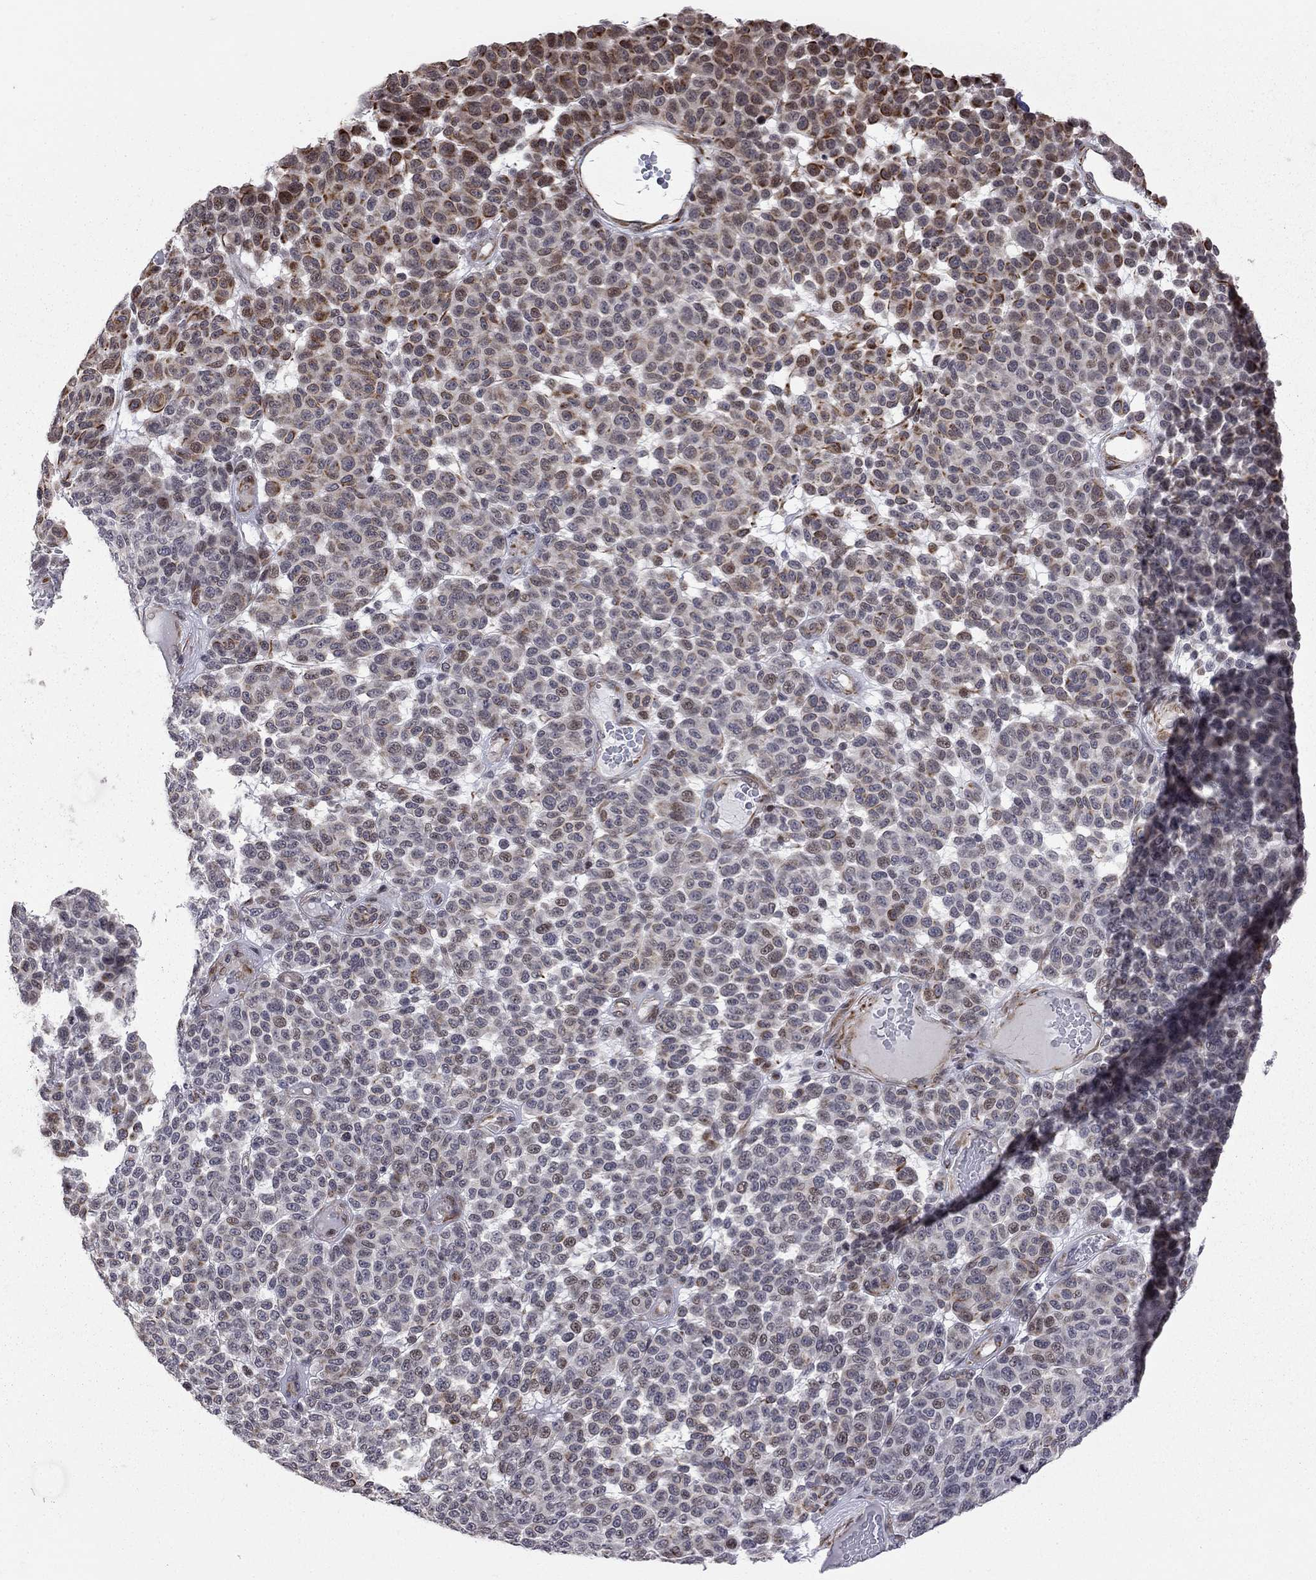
{"staining": {"intensity": "moderate", "quantity": "<25%", "location": "cytoplasmic/membranous"}, "tissue": "melanoma", "cell_type": "Tumor cells", "image_type": "cancer", "snomed": [{"axis": "morphology", "description": "Malignant melanoma, NOS"}, {"axis": "topography", "description": "Skin"}], "caption": "Protein staining demonstrates moderate cytoplasmic/membranous positivity in about <25% of tumor cells in malignant melanoma.", "gene": "MTNR1B", "patient": {"sex": "male", "age": 59}}